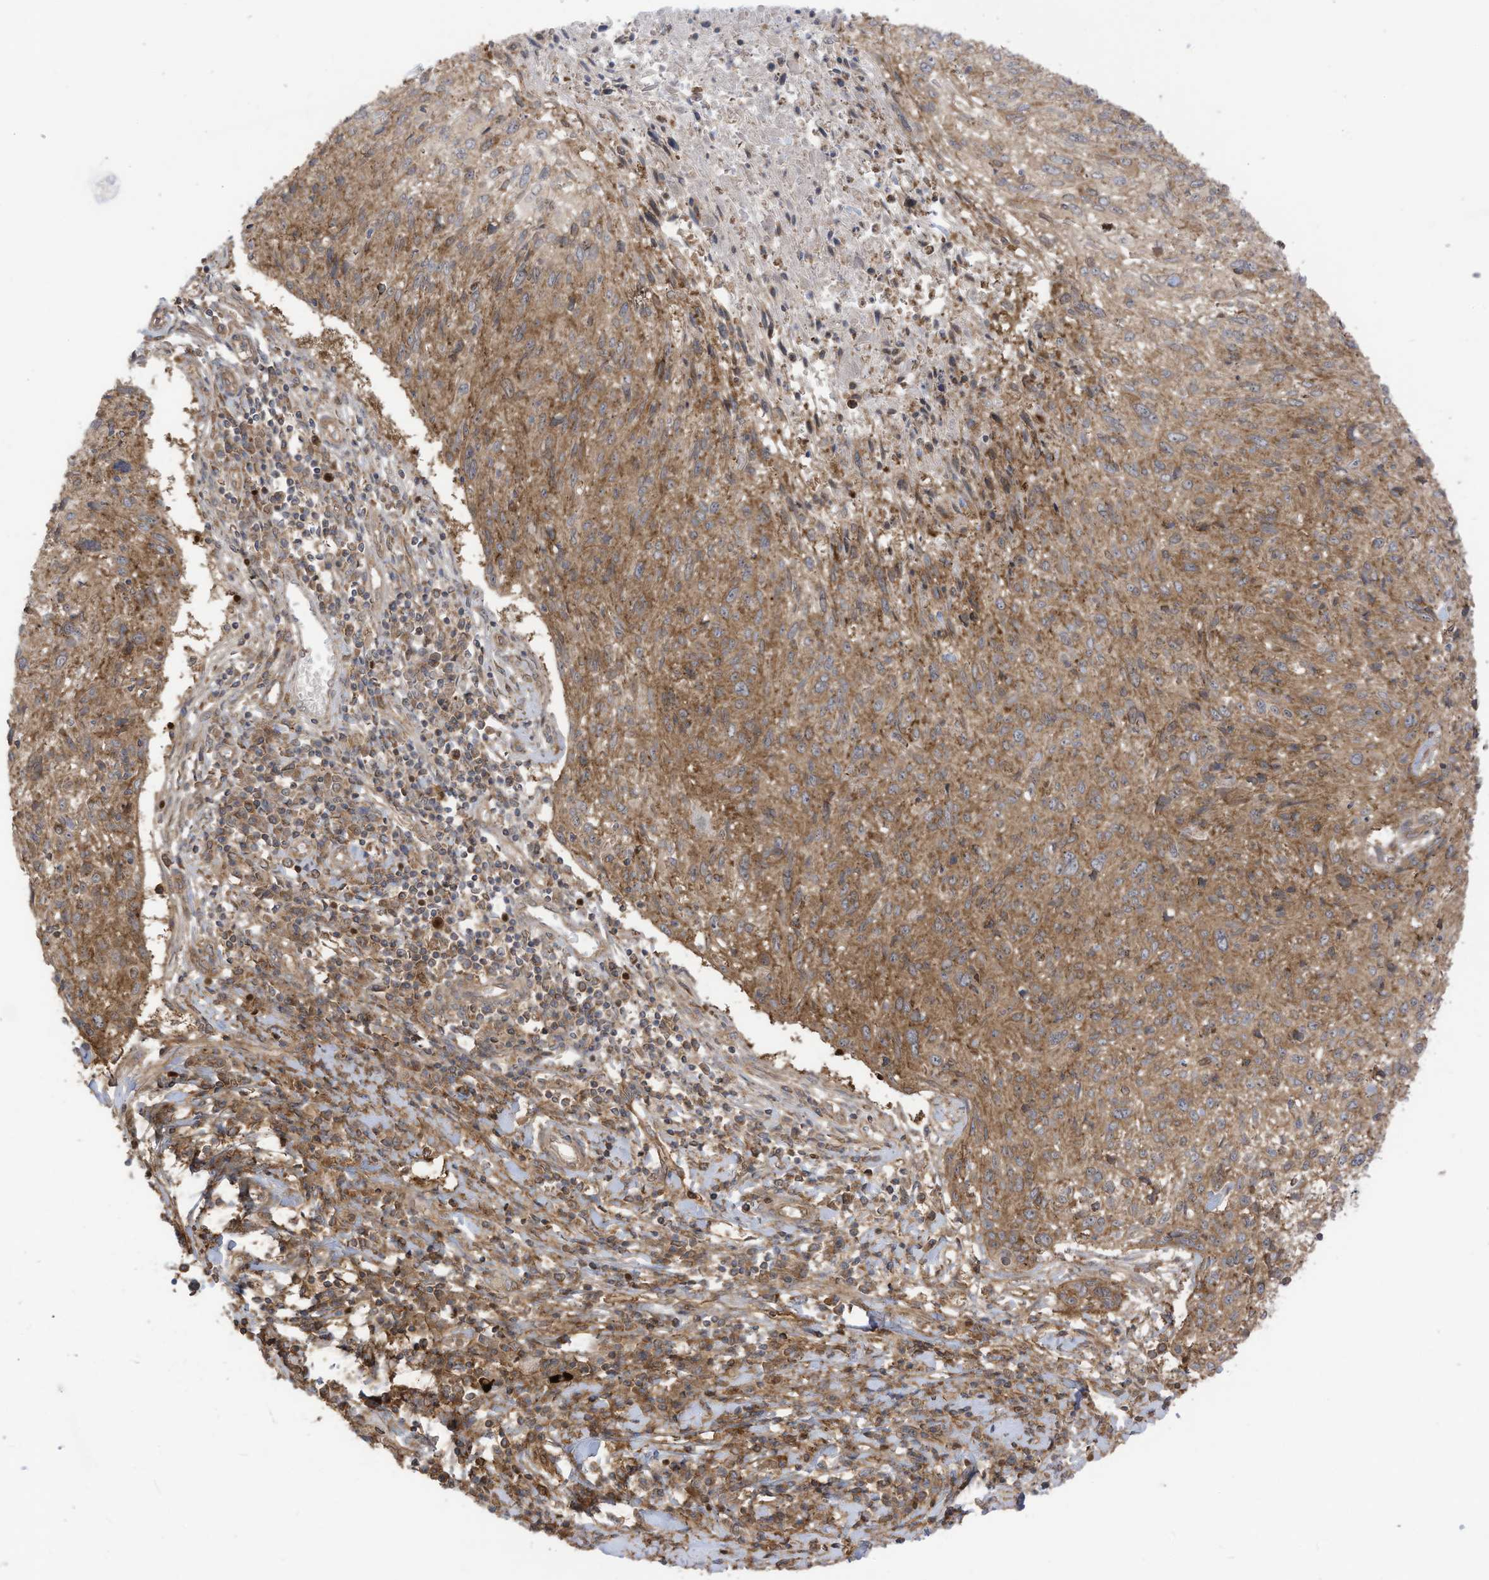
{"staining": {"intensity": "moderate", "quantity": ">75%", "location": "cytoplasmic/membranous"}, "tissue": "cervical cancer", "cell_type": "Tumor cells", "image_type": "cancer", "snomed": [{"axis": "morphology", "description": "Squamous cell carcinoma, NOS"}, {"axis": "topography", "description": "Cervix"}], "caption": "Immunohistochemical staining of cervical cancer demonstrates medium levels of moderate cytoplasmic/membranous expression in about >75% of tumor cells.", "gene": "REPS1", "patient": {"sex": "female", "age": 51}}